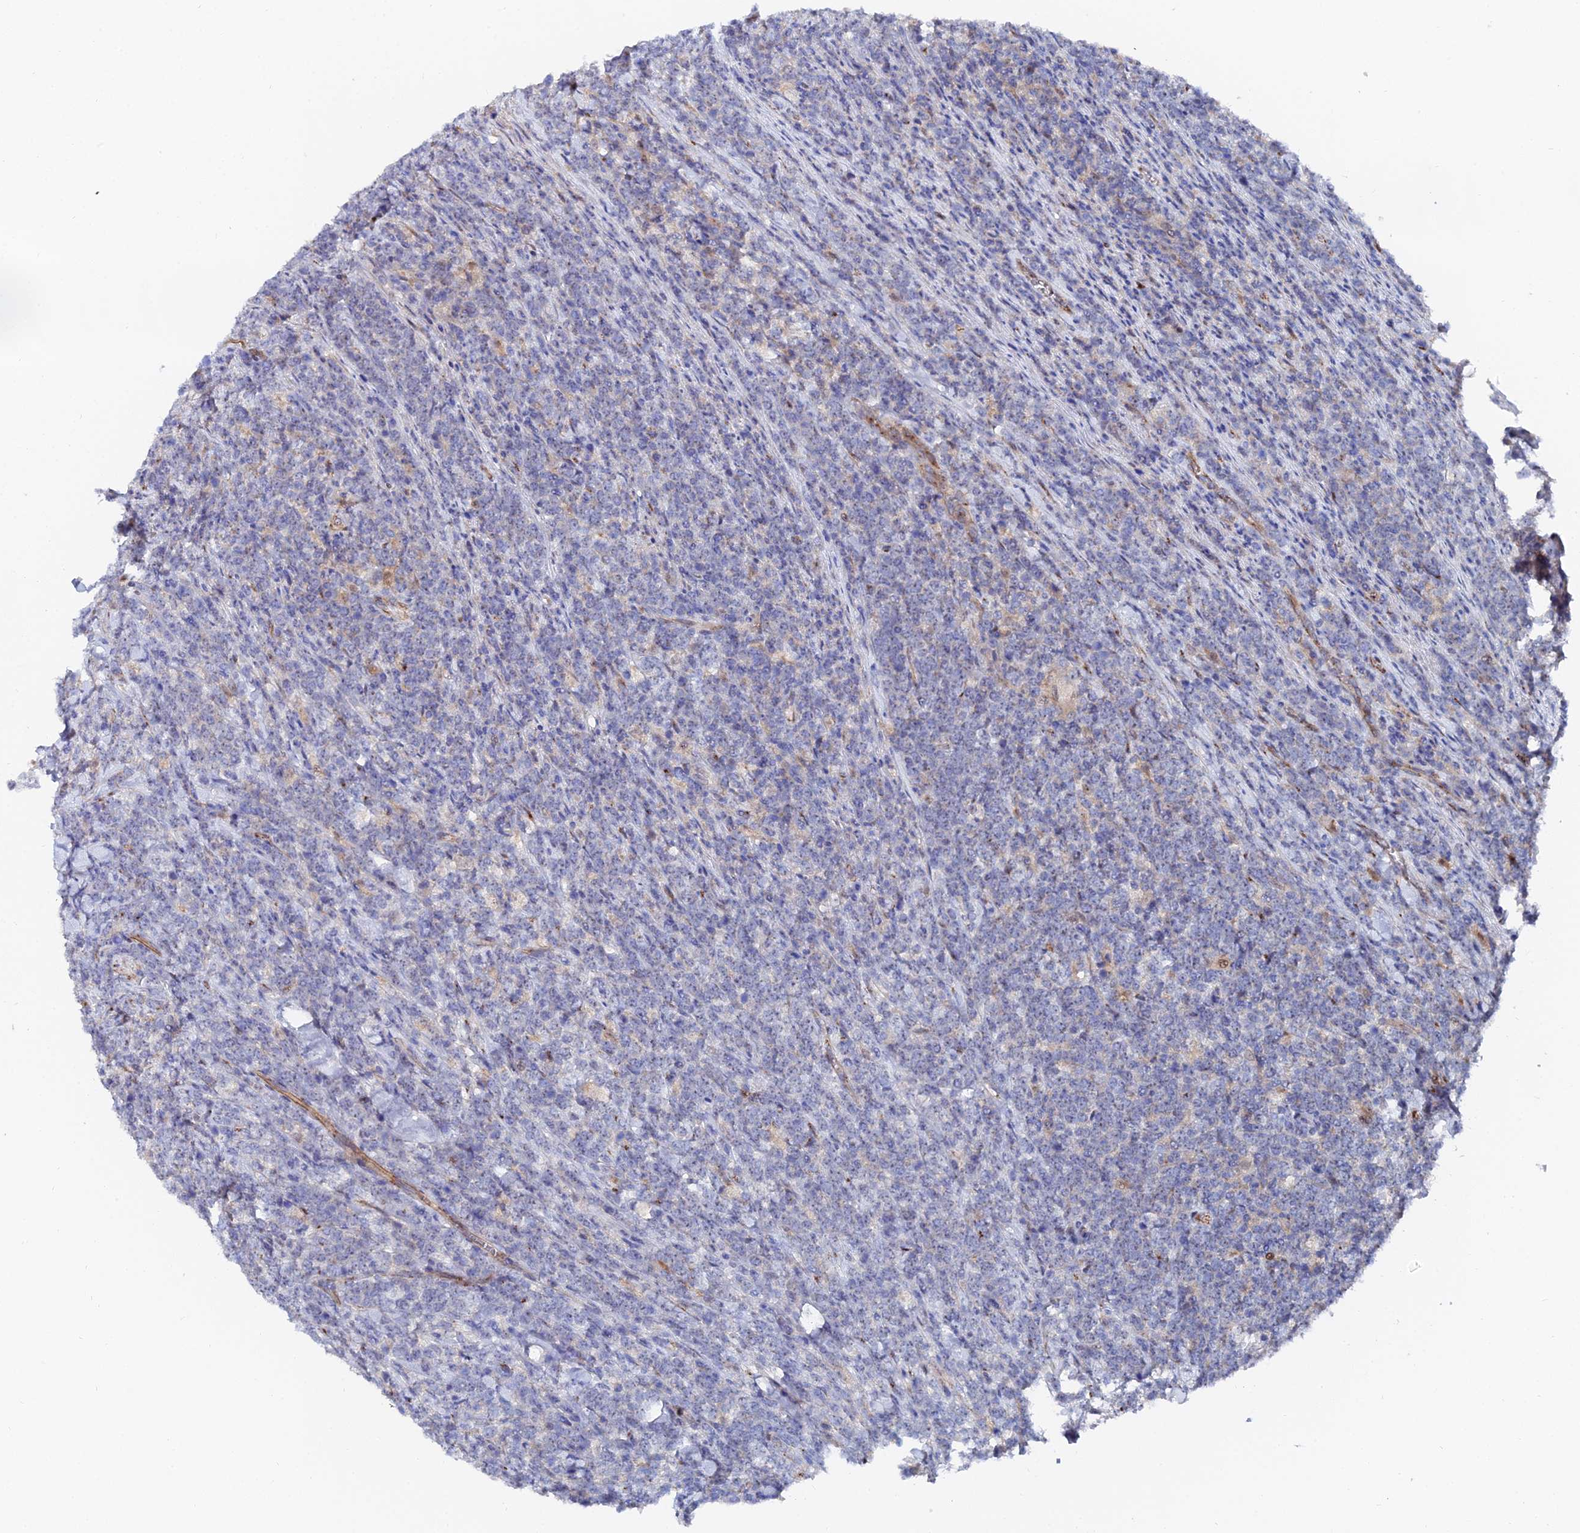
{"staining": {"intensity": "negative", "quantity": "none", "location": "none"}, "tissue": "lymphoma", "cell_type": "Tumor cells", "image_type": "cancer", "snomed": [{"axis": "morphology", "description": "Malignant lymphoma, non-Hodgkin's type, High grade"}, {"axis": "topography", "description": "Small intestine"}], "caption": "Immunohistochemistry (IHC) histopathology image of neoplastic tissue: high-grade malignant lymphoma, non-Hodgkin's type stained with DAB exhibits no significant protein staining in tumor cells.", "gene": "BORCS8", "patient": {"sex": "male", "age": 8}}